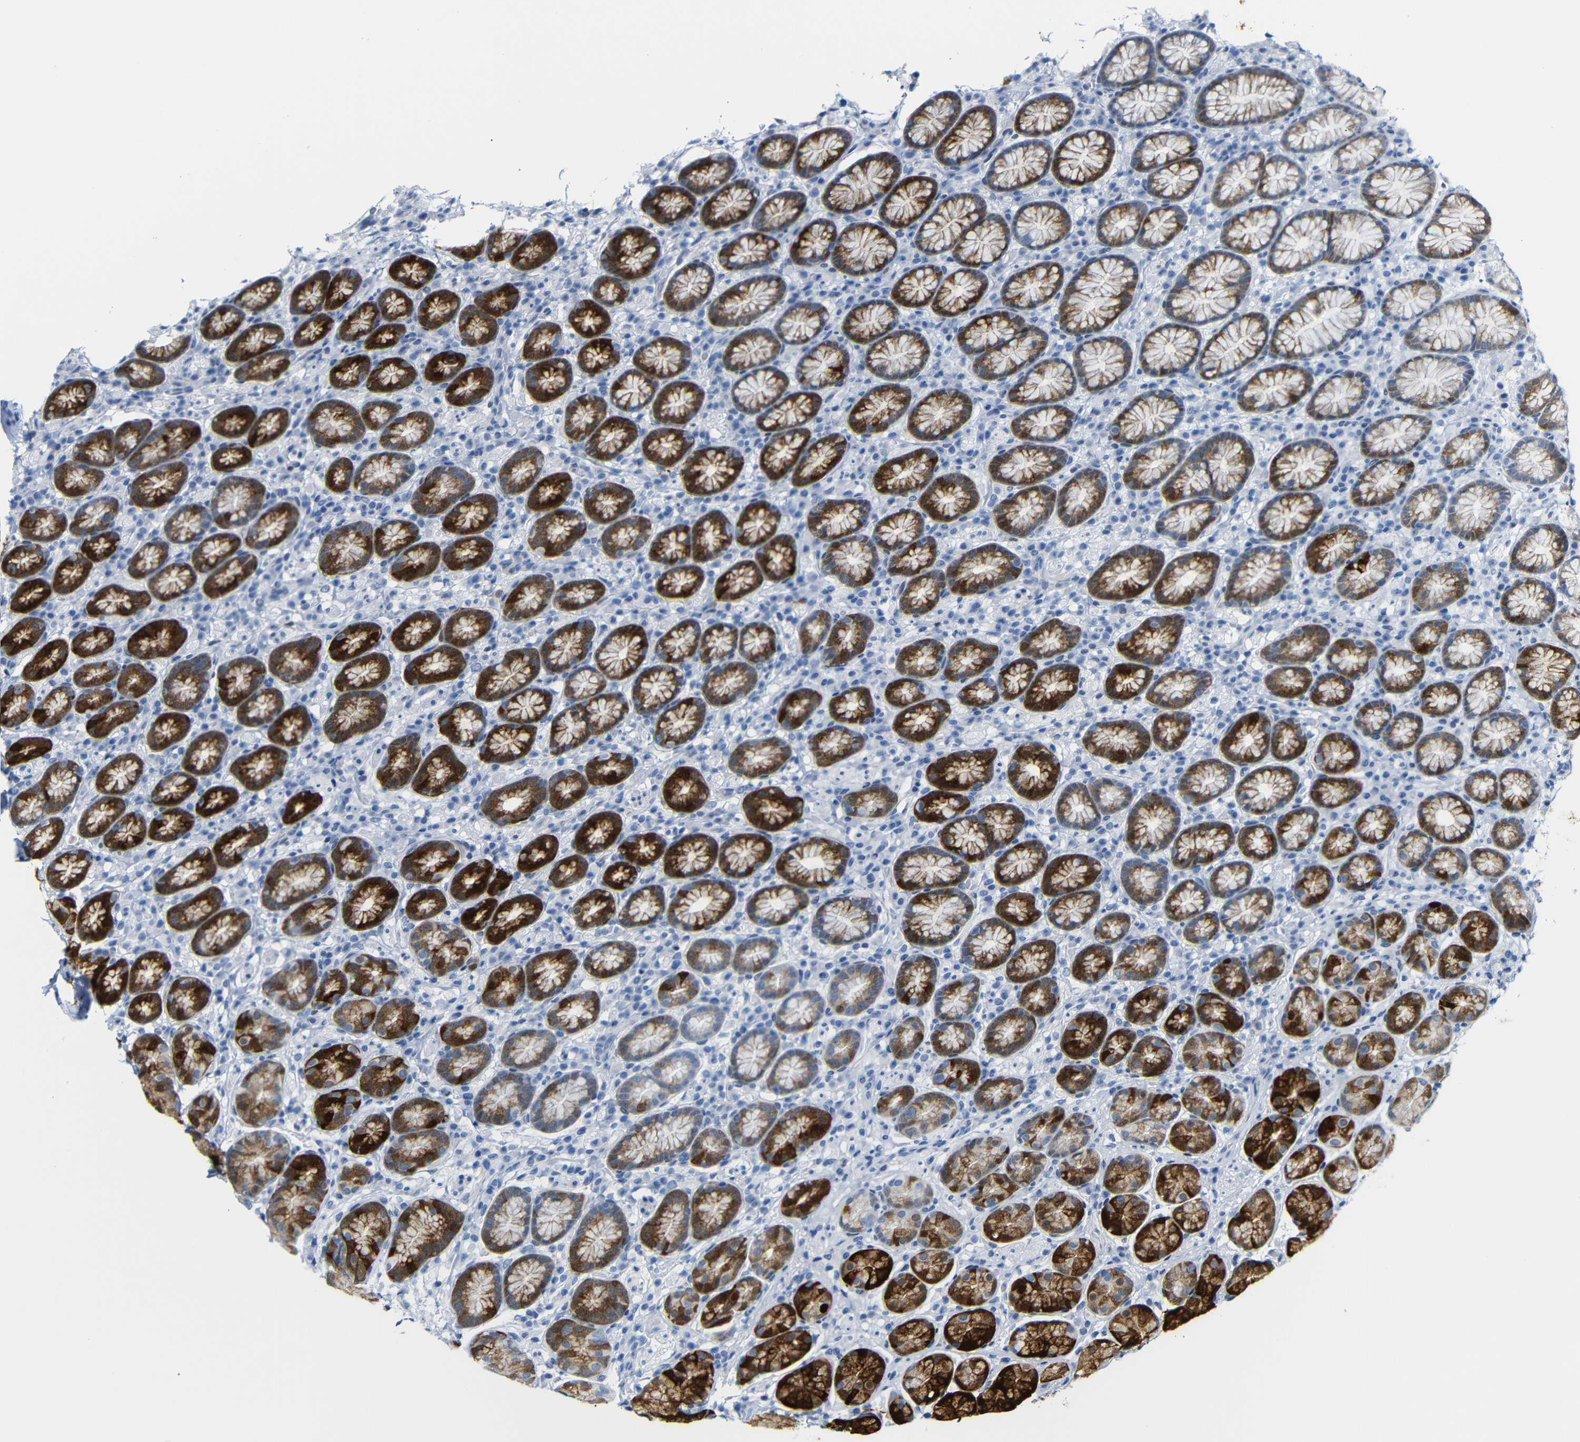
{"staining": {"intensity": "strong", "quantity": "25%-75%", "location": "cytoplasmic/membranous"}, "tissue": "stomach", "cell_type": "Glandular cells", "image_type": "normal", "snomed": [{"axis": "morphology", "description": "Normal tissue, NOS"}, {"axis": "topography", "description": "Stomach, lower"}], "caption": "High-power microscopy captured an immunohistochemistry photomicrograph of unremarkable stomach, revealing strong cytoplasmic/membranous expression in approximately 25%-75% of glandular cells.", "gene": "MT1A", "patient": {"sex": "male", "age": 52}}